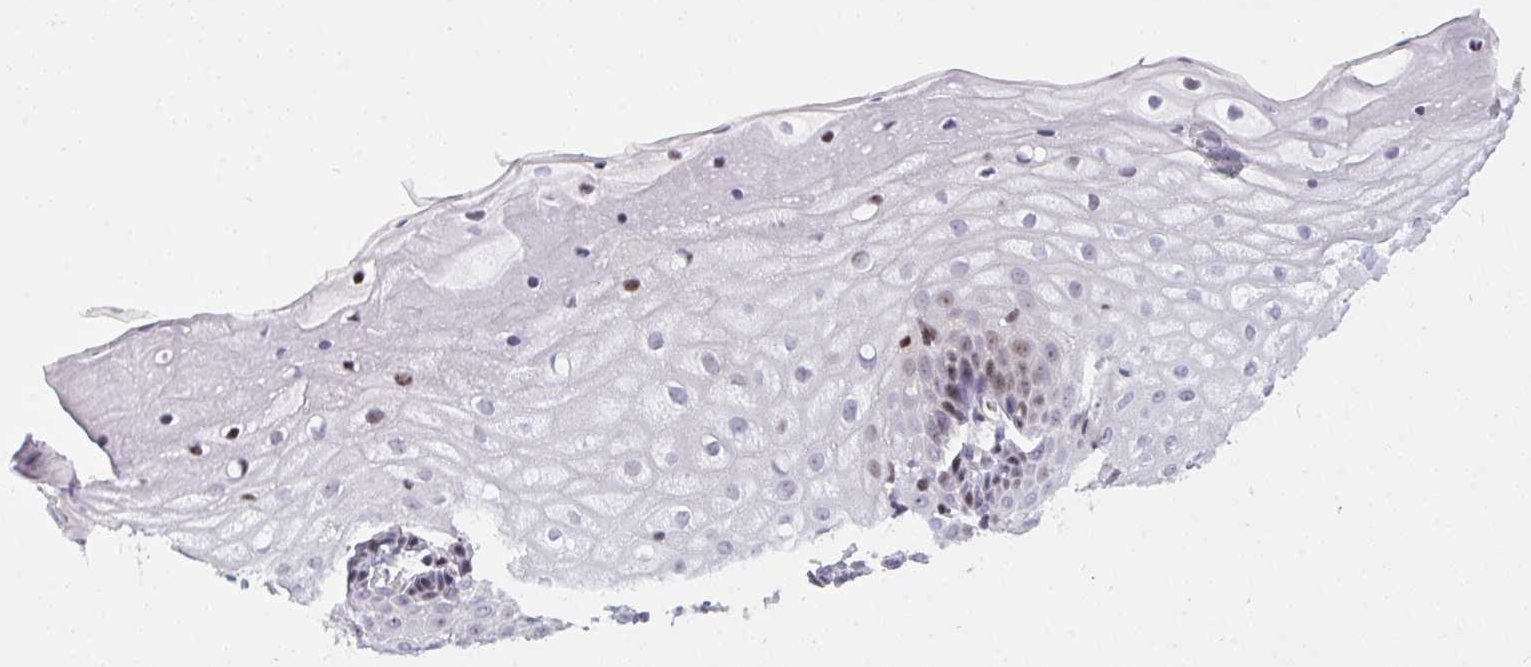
{"staining": {"intensity": "weak", "quantity": "<25%", "location": "nuclear"}, "tissue": "cervix", "cell_type": "Glandular cells", "image_type": "normal", "snomed": [{"axis": "morphology", "description": "Normal tissue, NOS"}, {"axis": "topography", "description": "Cervix"}], "caption": "This image is of benign cervix stained with immunohistochemistry (IHC) to label a protein in brown with the nuclei are counter-stained blue. There is no expression in glandular cells. (DAB (3,3'-diaminobenzidine) IHC with hematoxylin counter stain).", "gene": "PLPPR3", "patient": {"sex": "female", "age": 36}}